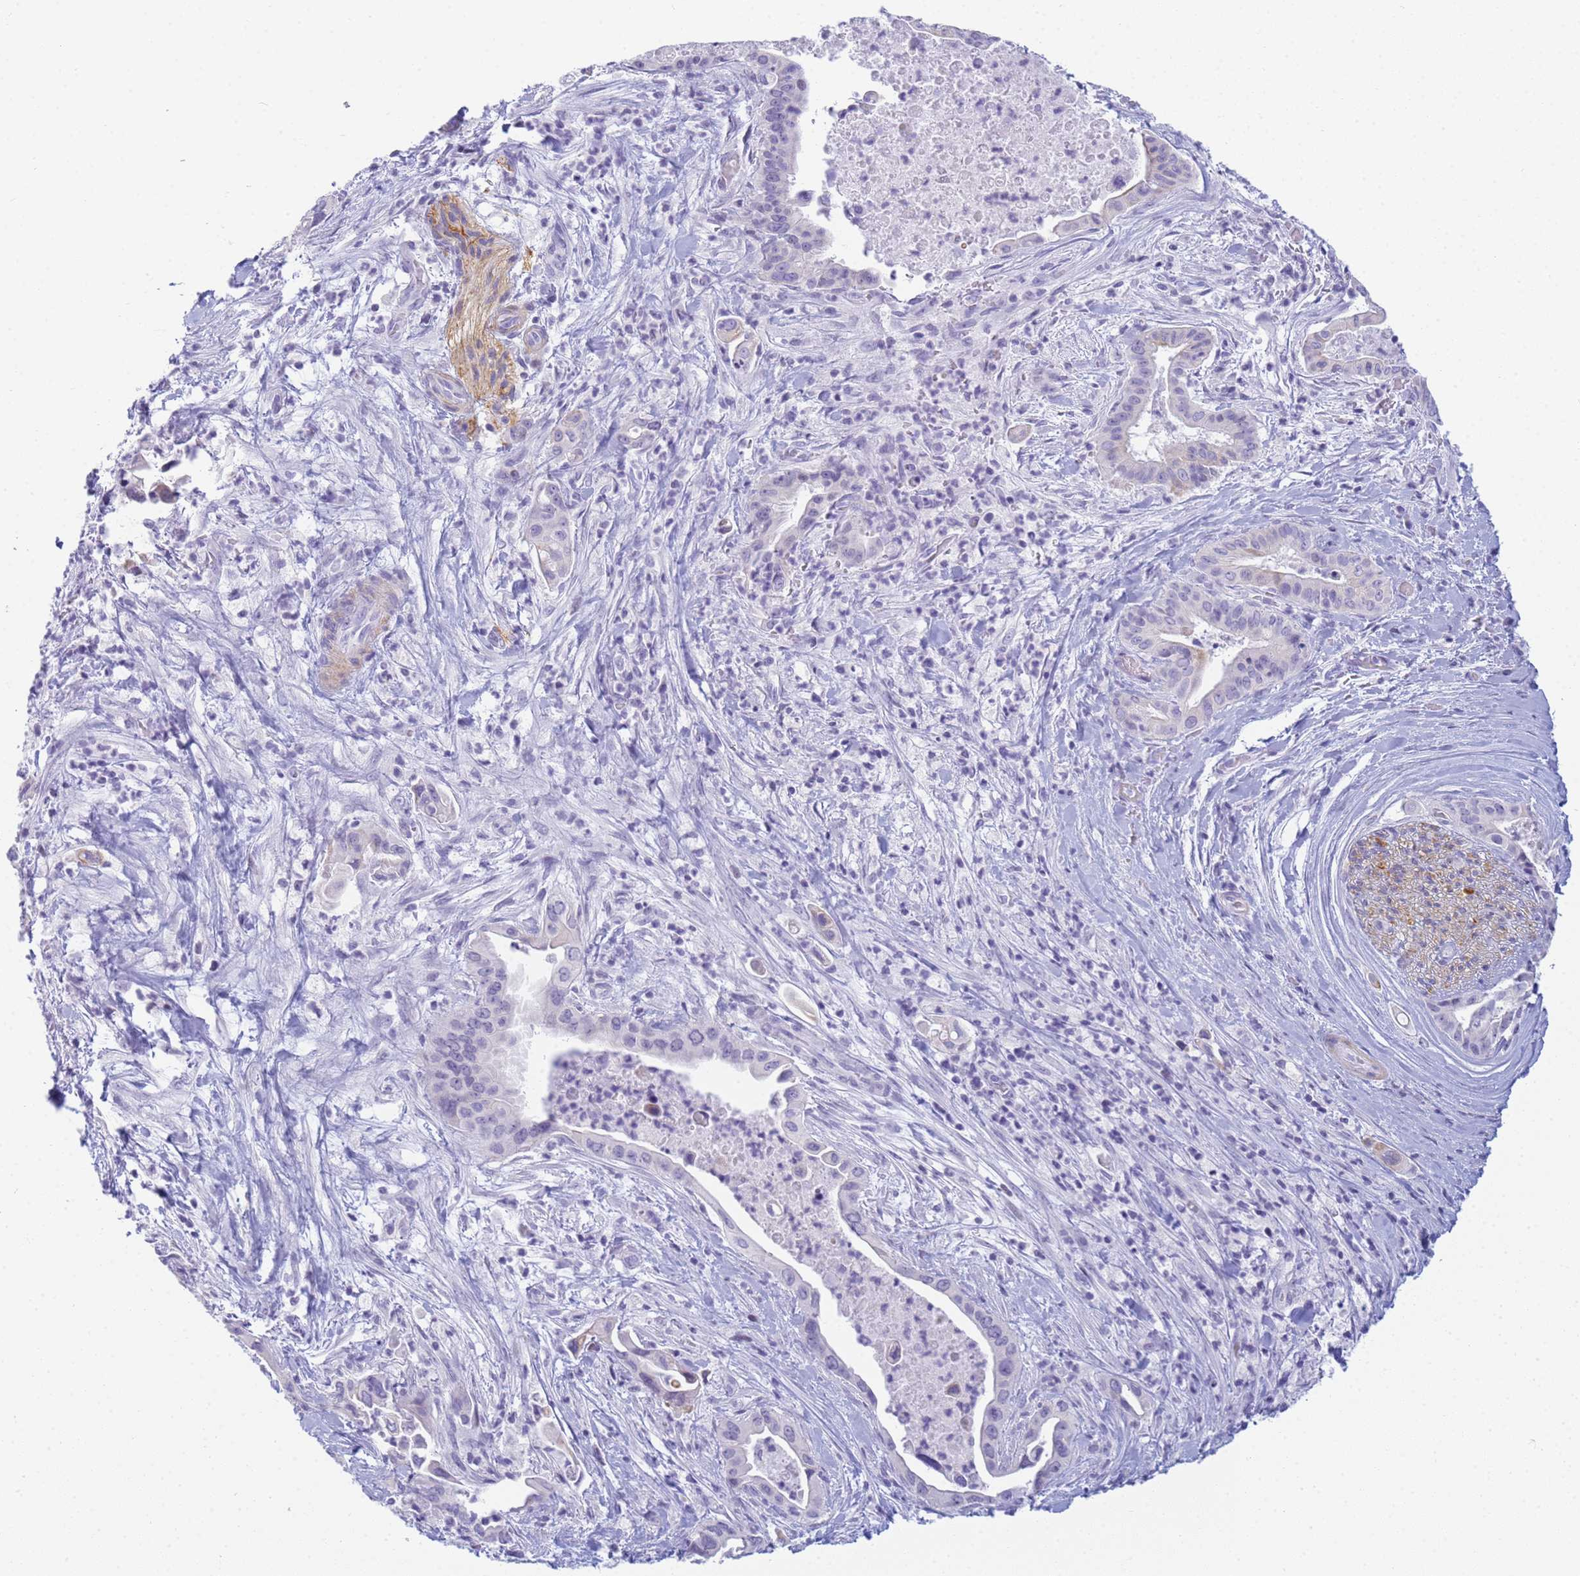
{"staining": {"intensity": "negative", "quantity": "none", "location": "none"}, "tissue": "pancreatic cancer", "cell_type": "Tumor cells", "image_type": "cancer", "snomed": [{"axis": "morphology", "description": "Adenocarcinoma, NOS"}, {"axis": "topography", "description": "Pancreas"}], "caption": "Immunohistochemical staining of human pancreatic adenocarcinoma exhibits no significant expression in tumor cells.", "gene": "SNX20", "patient": {"sex": "female", "age": 77}}